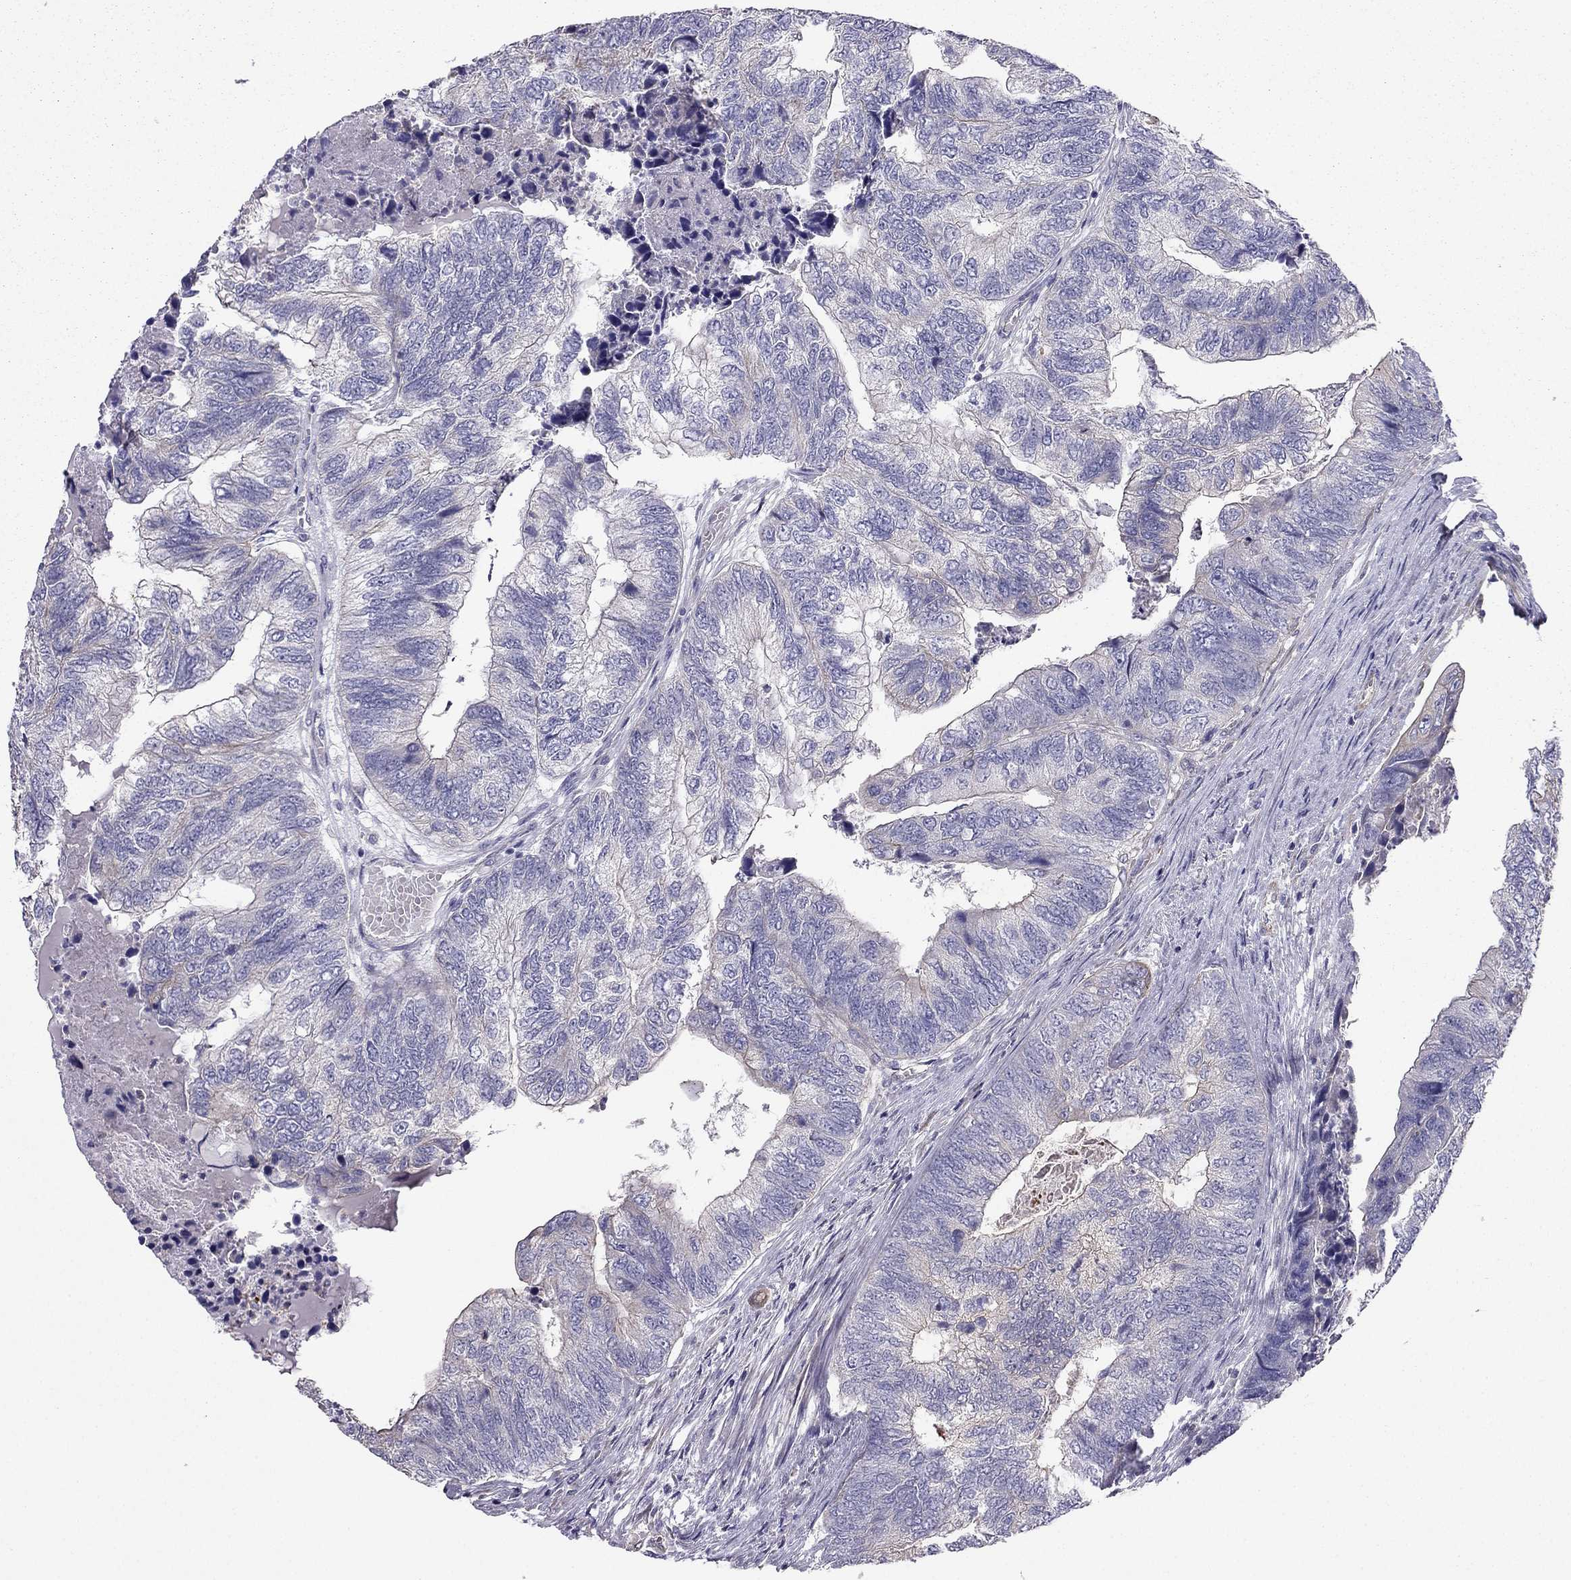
{"staining": {"intensity": "moderate", "quantity": "<25%", "location": "cytoplasmic/membranous"}, "tissue": "colorectal cancer", "cell_type": "Tumor cells", "image_type": "cancer", "snomed": [{"axis": "morphology", "description": "Adenocarcinoma, NOS"}, {"axis": "topography", "description": "Colon"}], "caption": "IHC staining of colorectal cancer (adenocarcinoma), which displays low levels of moderate cytoplasmic/membranous expression in about <25% of tumor cells indicating moderate cytoplasmic/membranous protein staining. The staining was performed using DAB (3,3'-diaminobenzidine) (brown) for protein detection and nuclei were counterstained in hematoxylin (blue).", "gene": "ENOX1", "patient": {"sex": "female", "age": 67}}